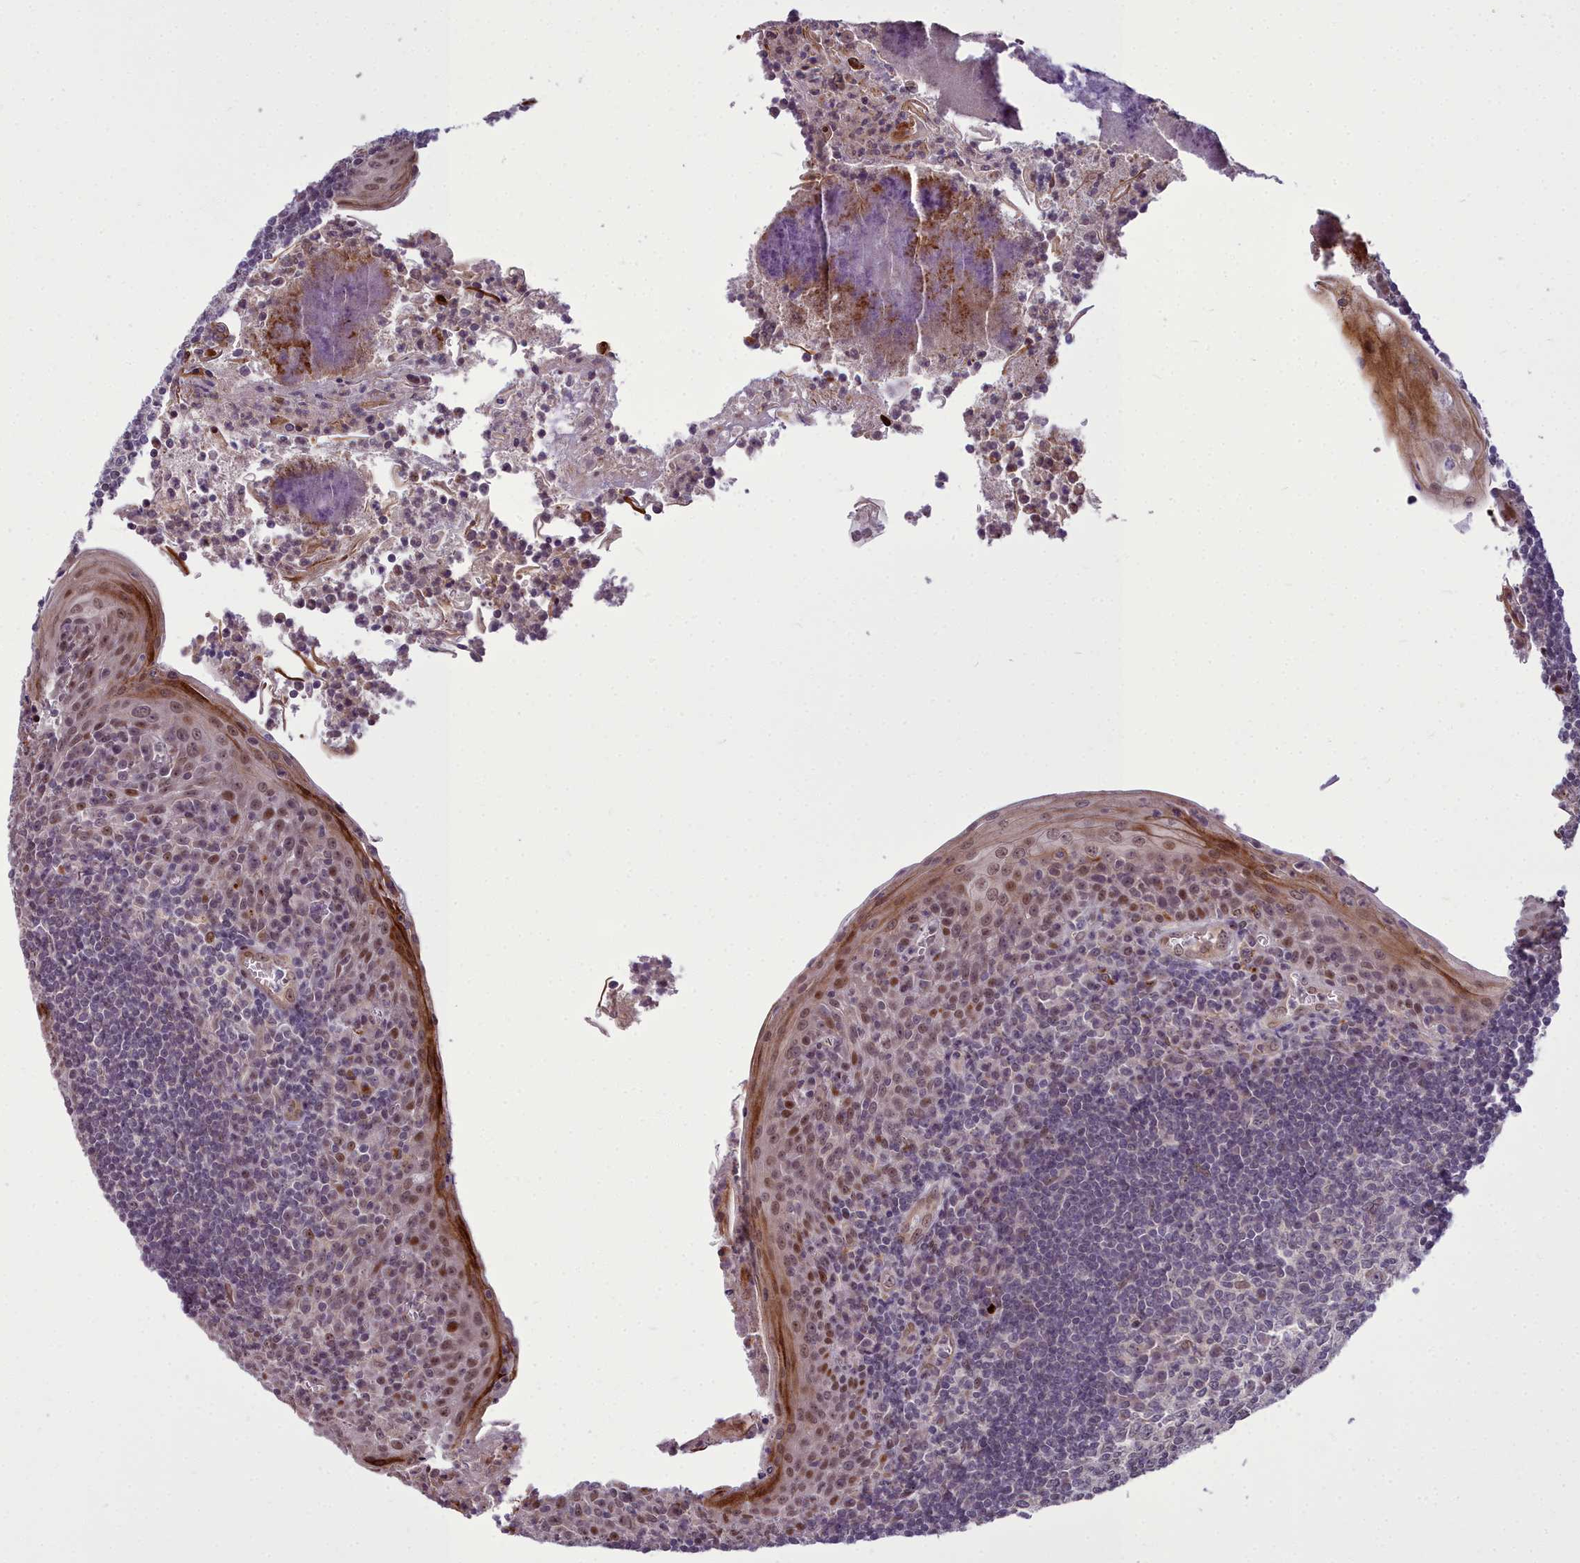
{"staining": {"intensity": "weak", "quantity": "25%-75%", "location": "nuclear"}, "tissue": "tonsil", "cell_type": "Germinal center cells", "image_type": "normal", "snomed": [{"axis": "morphology", "description": "Normal tissue, NOS"}, {"axis": "topography", "description": "Tonsil"}], "caption": "Protein analysis of unremarkable tonsil reveals weak nuclear expression in approximately 25%-75% of germinal center cells. Nuclei are stained in blue.", "gene": "AP1M1", "patient": {"sex": "male", "age": 27}}